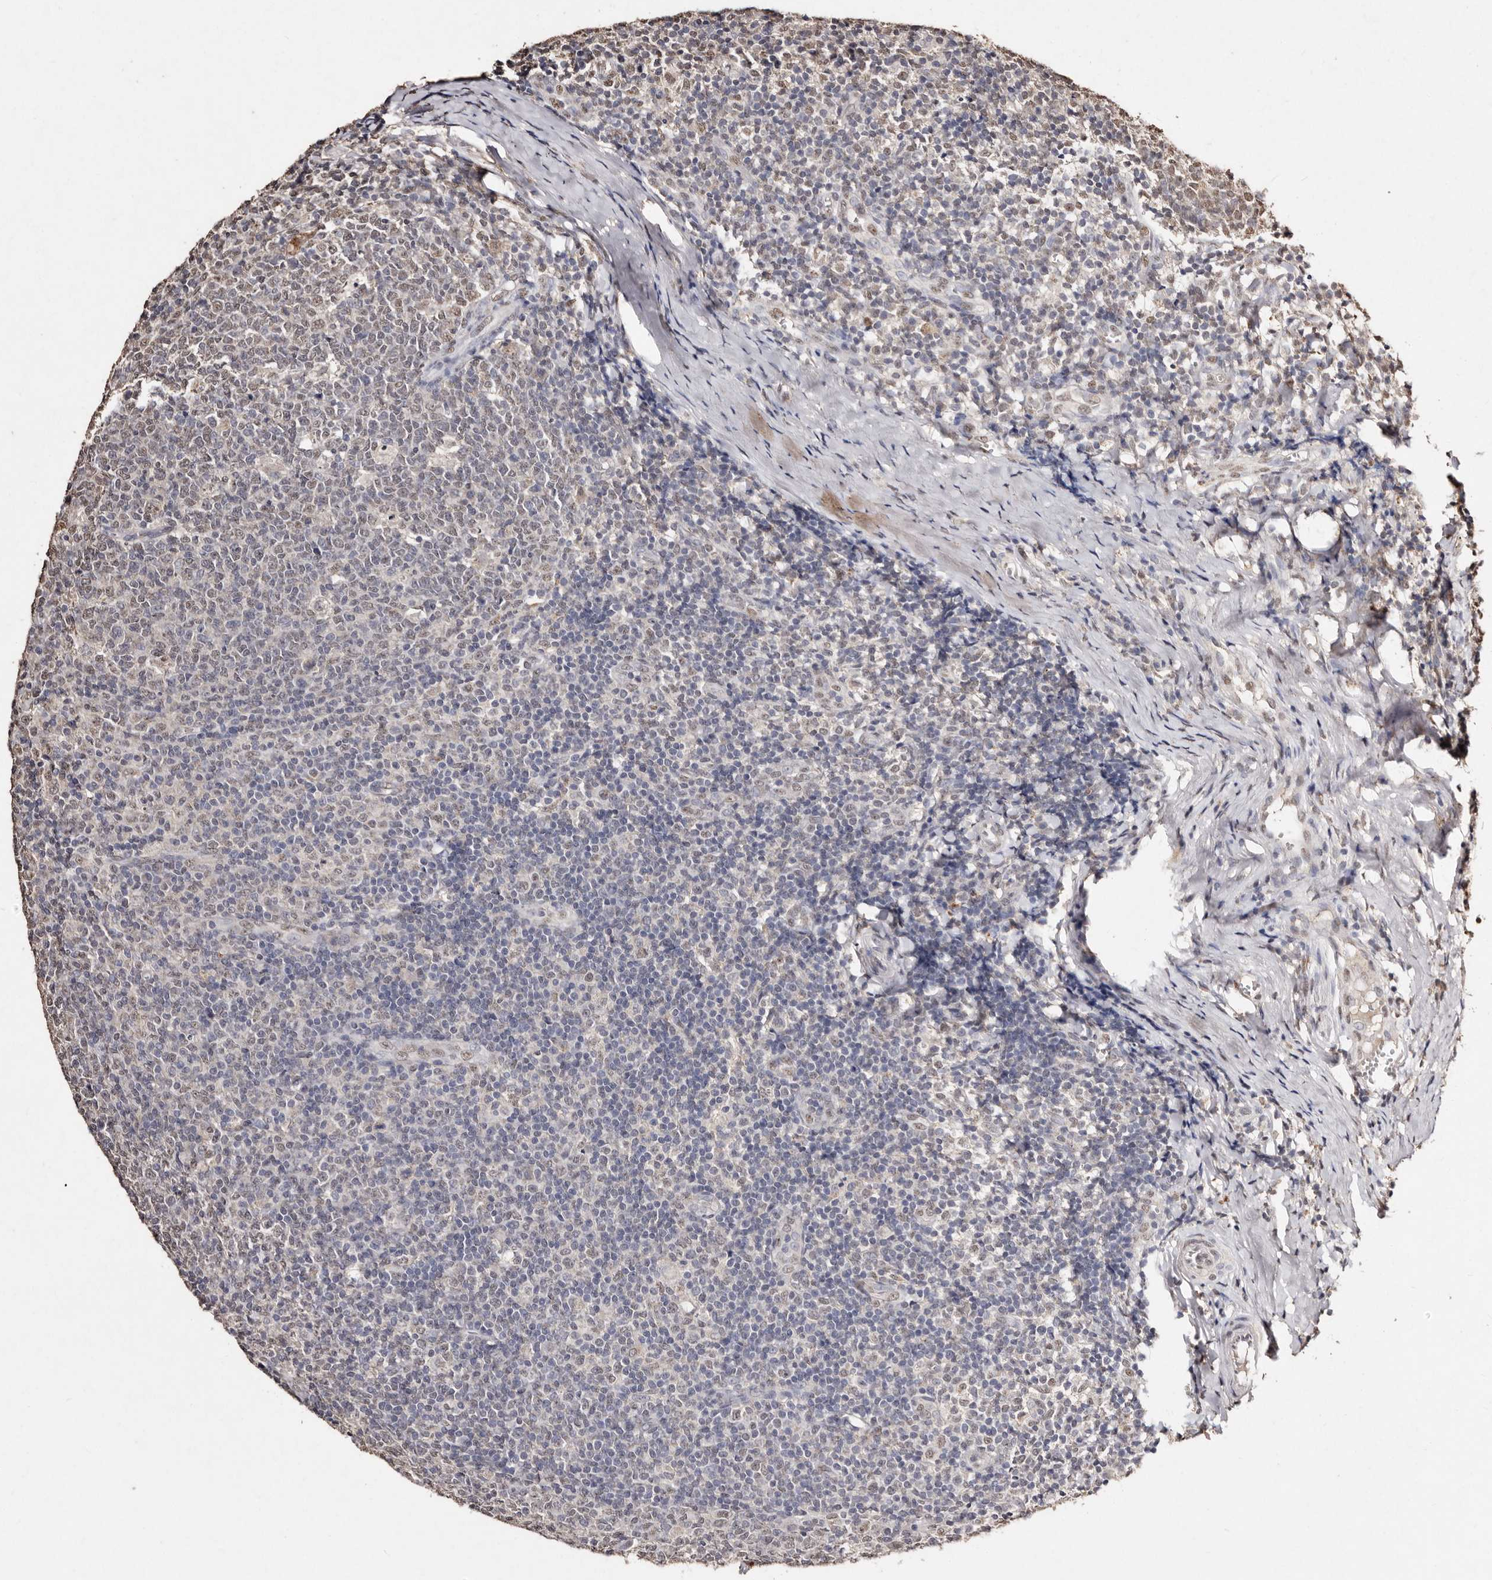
{"staining": {"intensity": "weak", "quantity": "25%-75%", "location": "nuclear"}, "tissue": "tonsil", "cell_type": "Germinal center cells", "image_type": "normal", "snomed": [{"axis": "morphology", "description": "Normal tissue, NOS"}, {"axis": "topography", "description": "Tonsil"}], "caption": "The histopathology image exhibits staining of benign tonsil, revealing weak nuclear protein expression (brown color) within germinal center cells.", "gene": "ERBB4", "patient": {"sex": "female", "age": 19}}